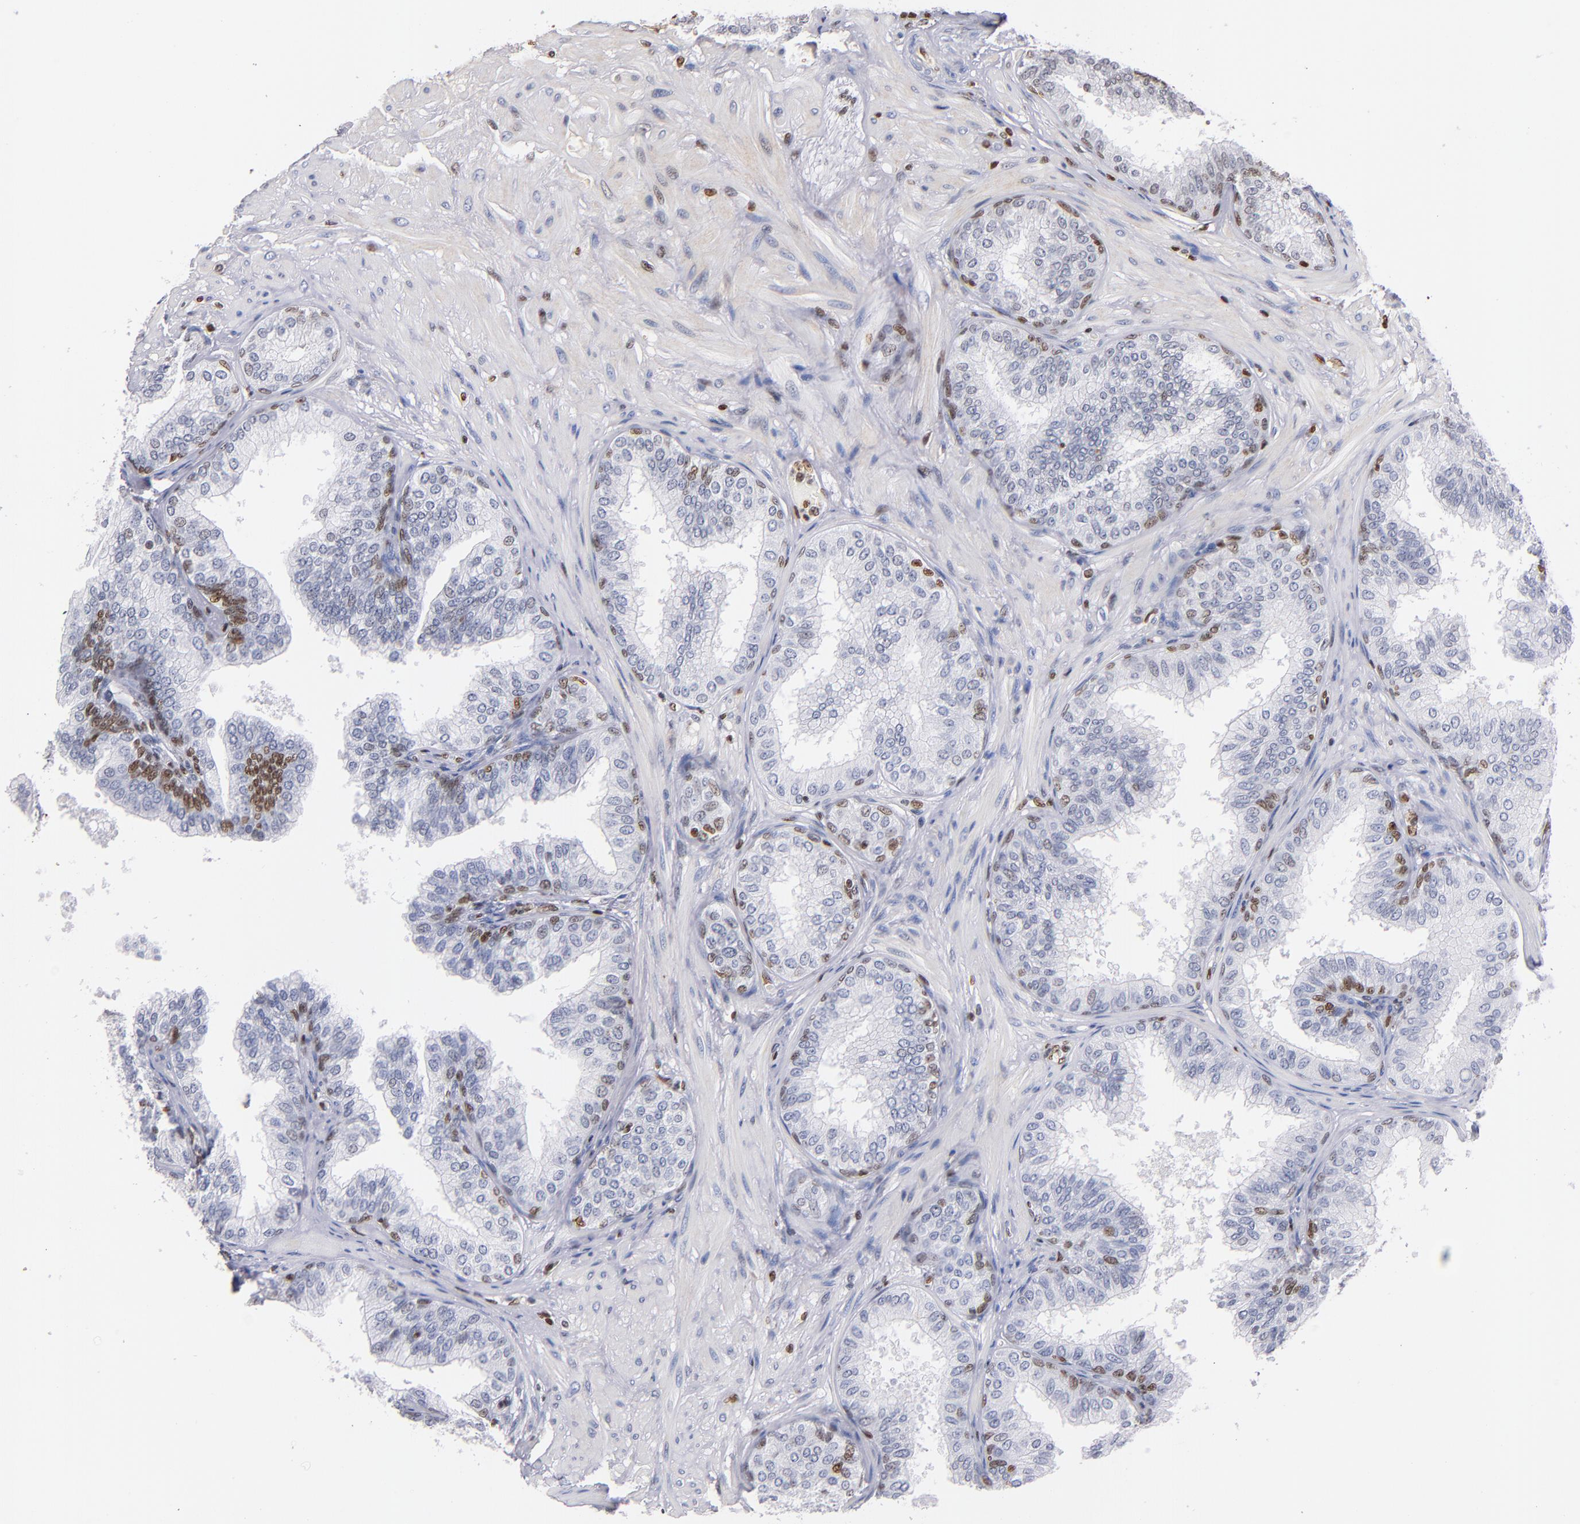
{"staining": {"intensity": "moderate", "quantity": "<25%", "location": "nuclear"}, "tissue": "prostate", "cell_type": "Glandular cells", "image_type": "normal", "snomed": [{"axis": "morphology", "description": "Normal tissue, NOS"}, {"axis": "topography", "description": "Prostate"}], "caption": "The immunohistochemical stain labels moderate nuclear expression in glandular cells of benign prostate.", "gene": "IFI16", "patient": {"sex": "male", "age": 60}}